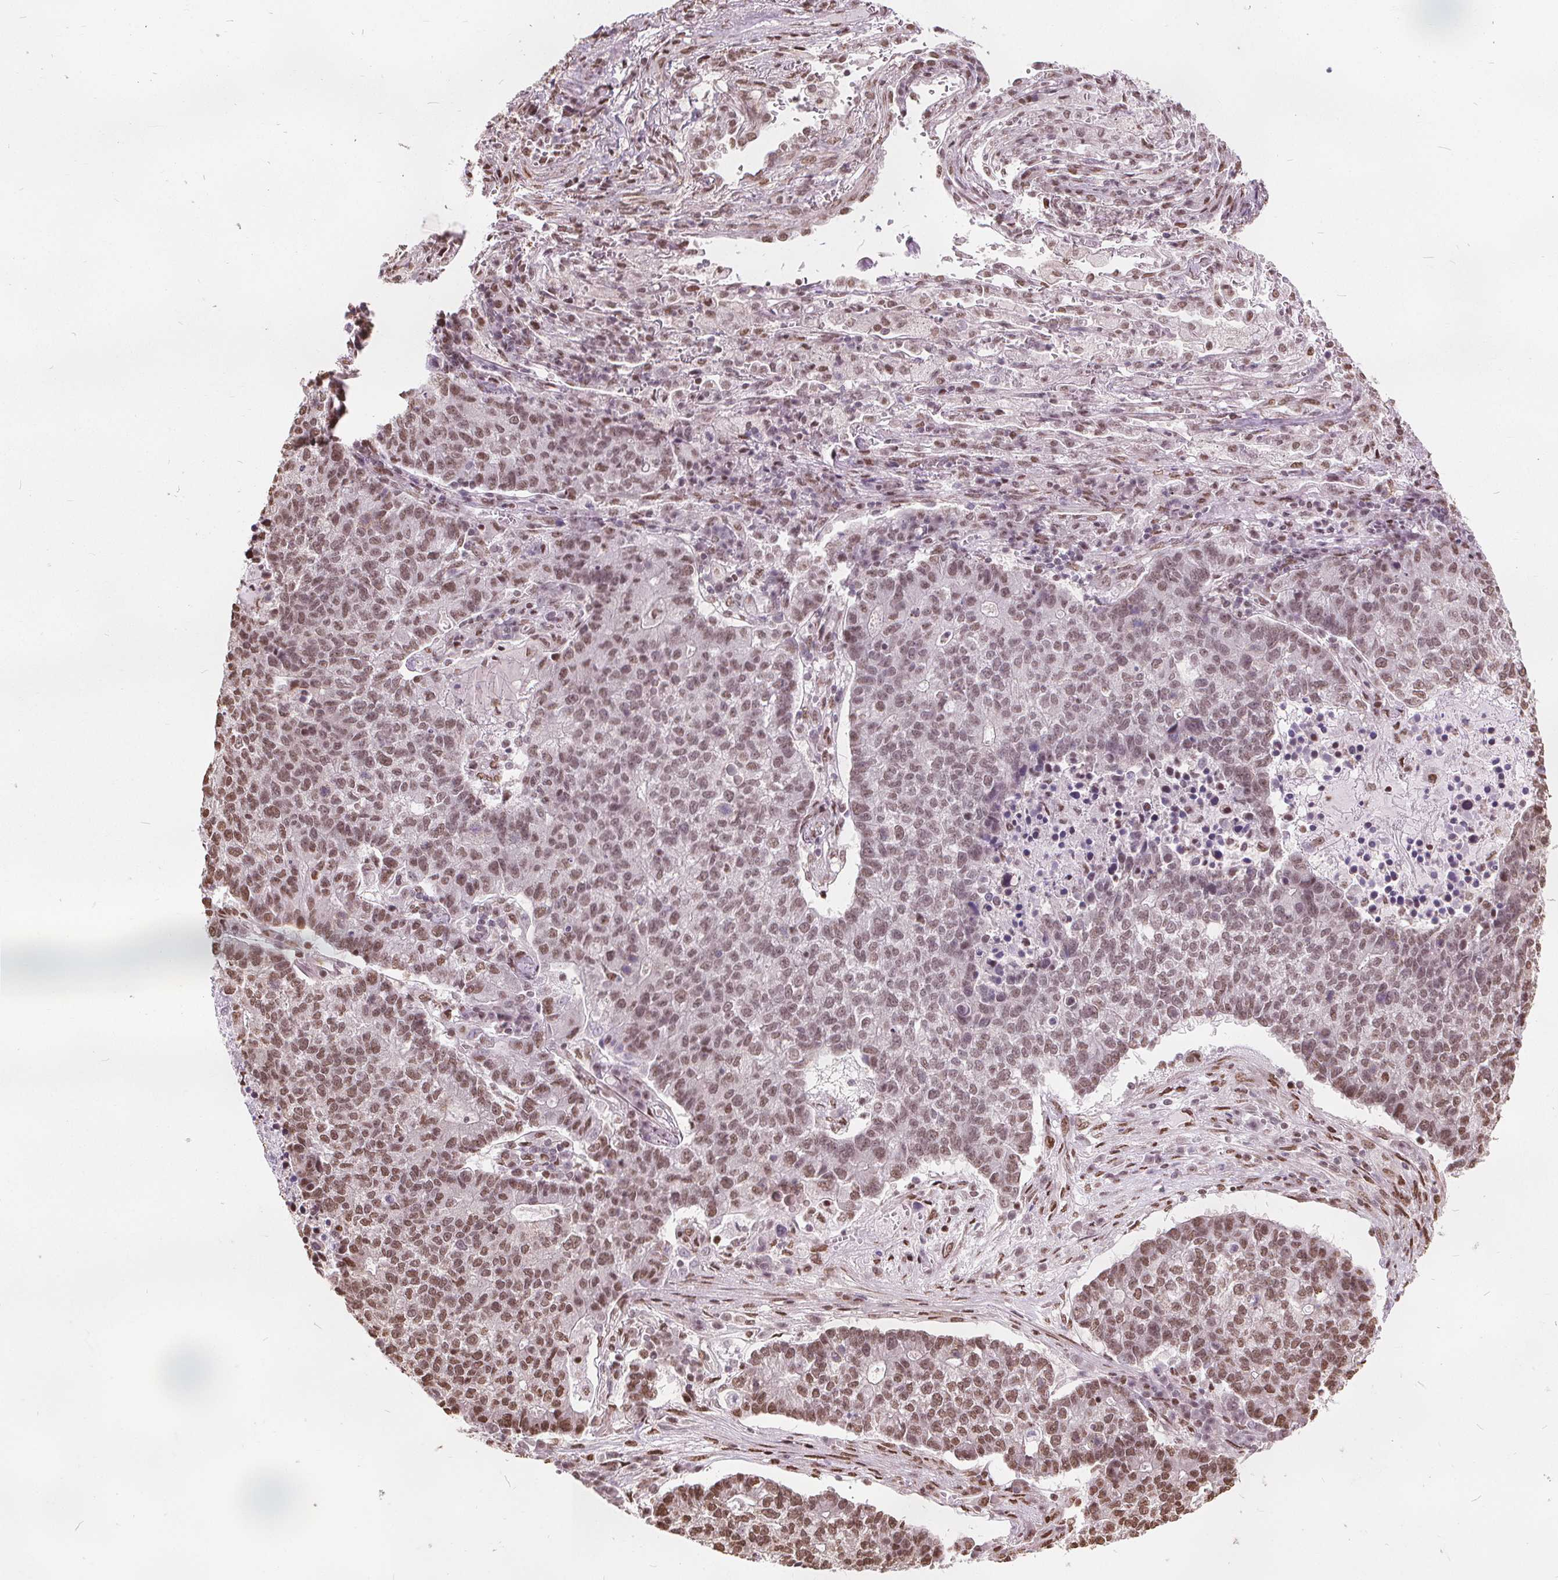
{"staining": {"intensity": "moderate", "quantity": "25%-75%", "location": "nuclear"}, "tissue": "lung cancer", "cell_type": "Tumor cells", "image_type": "cancer", "snomed": [{"axis": "morphology", "description": "Adenocarcinoma, NOS"}, {"axis": "topography", "description": "Lung"}], "caption": "A photomicrograph of adenocarcinoma (lung) stained for a protein demonstrates moderate nuclear brown staining in tumor cells. (DAB = brown stain, brightfield microscopy at high magnification).", "gene": "ISLR2", "patient": {"sex": "male", "age": 57}}